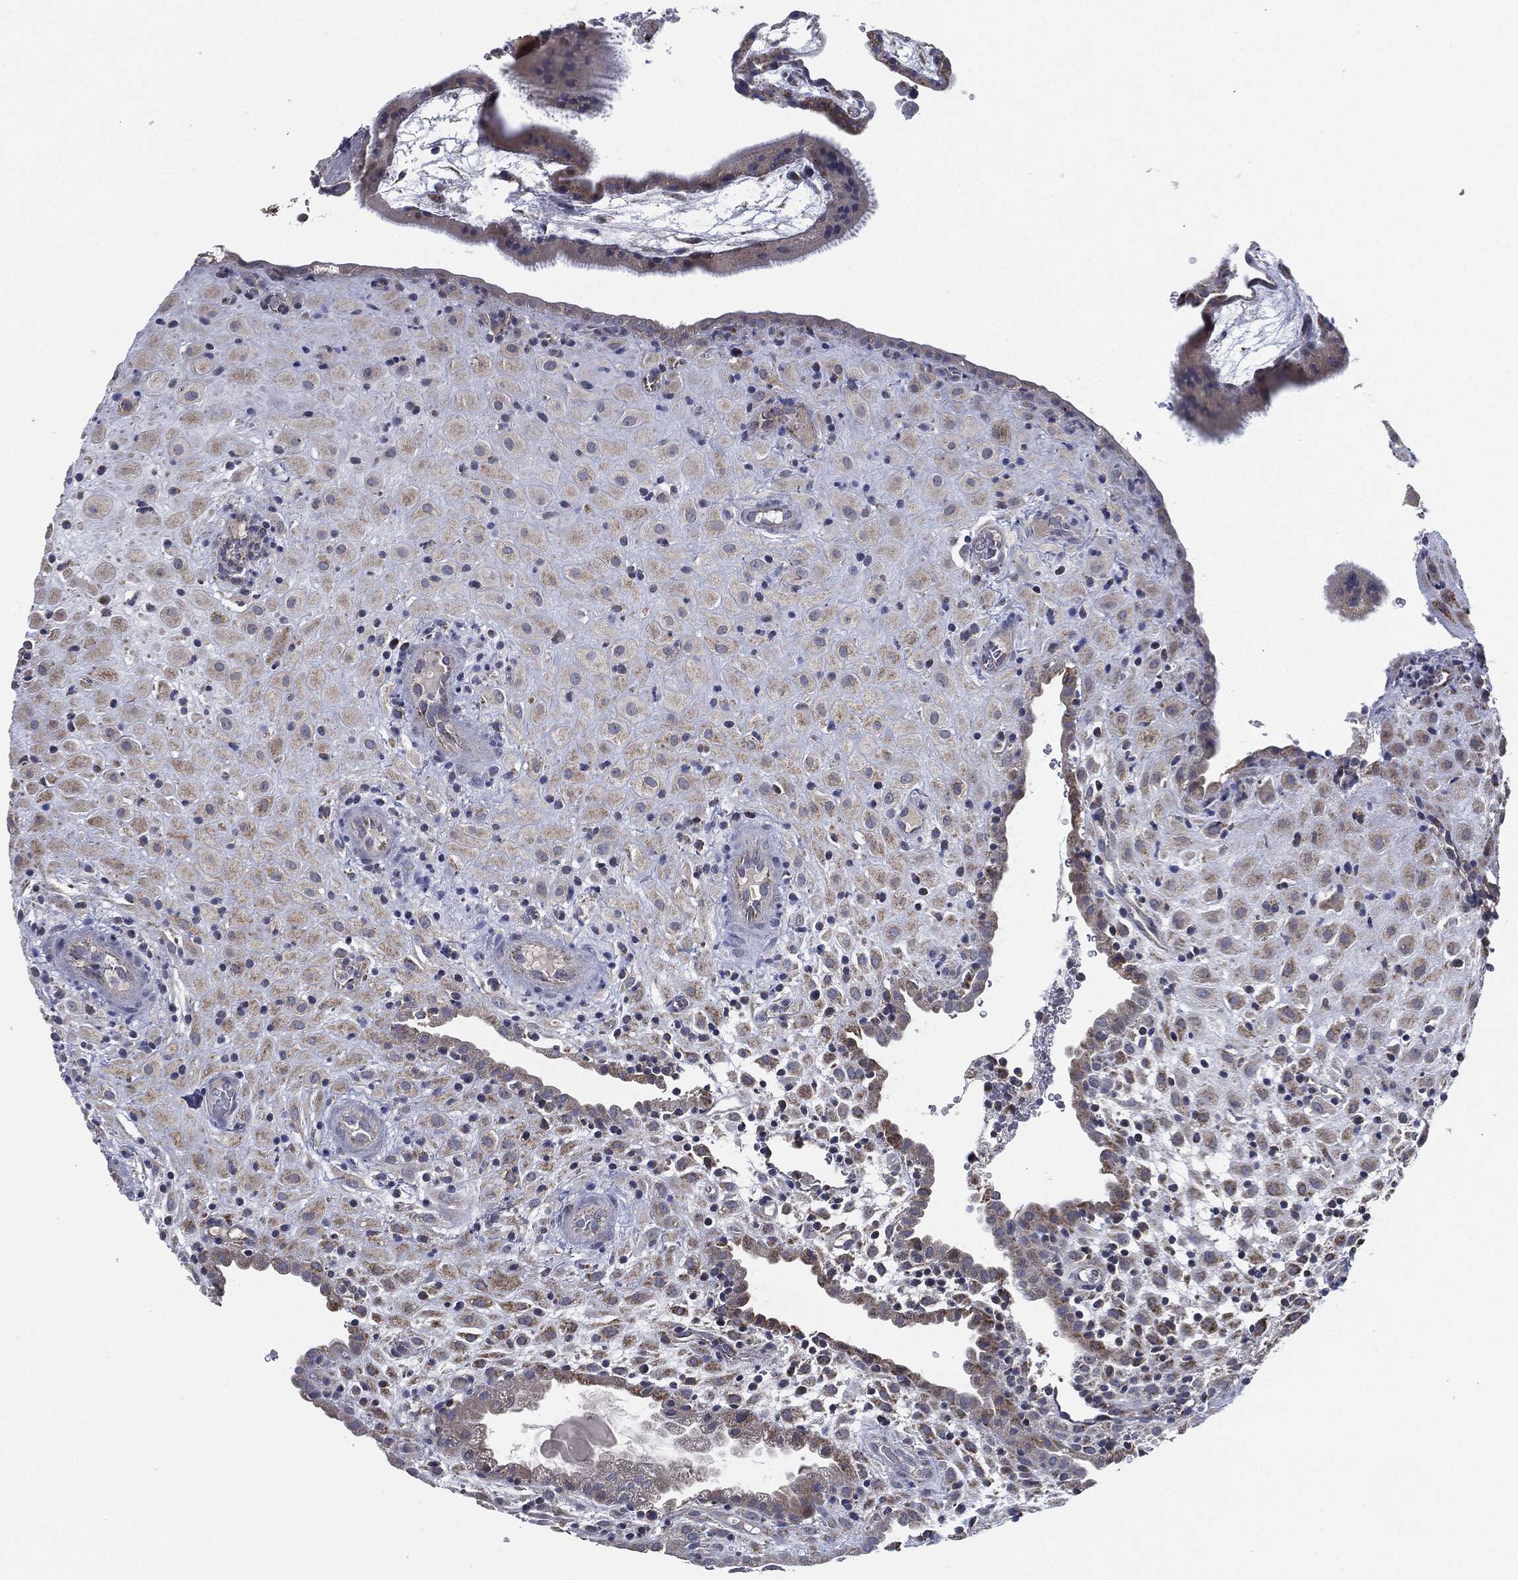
{"staining": {"intensity": "negative", "quantity": "none", "location": "none"}, "tissue": "placenta", "cell_type": "Decidual cells", "image_type": "normal", "snomed": [{"axis": "morphology", "description": "Normal tissue, NOS"}, {"axis": "topography", "description": "Placenta"}], "caption": "Immunohistochemistry image of unremarkable human placenta stained for a protein (brown), which shows no positivity in decidual cells. Brightfield microscopy of immunohistochemistry (IHC) stained with DAB (brown) and hematoxylin (blue), captured at high magnification.", "gene": "NDUFV2", "patient": {"sex": "female", "age": 19}}